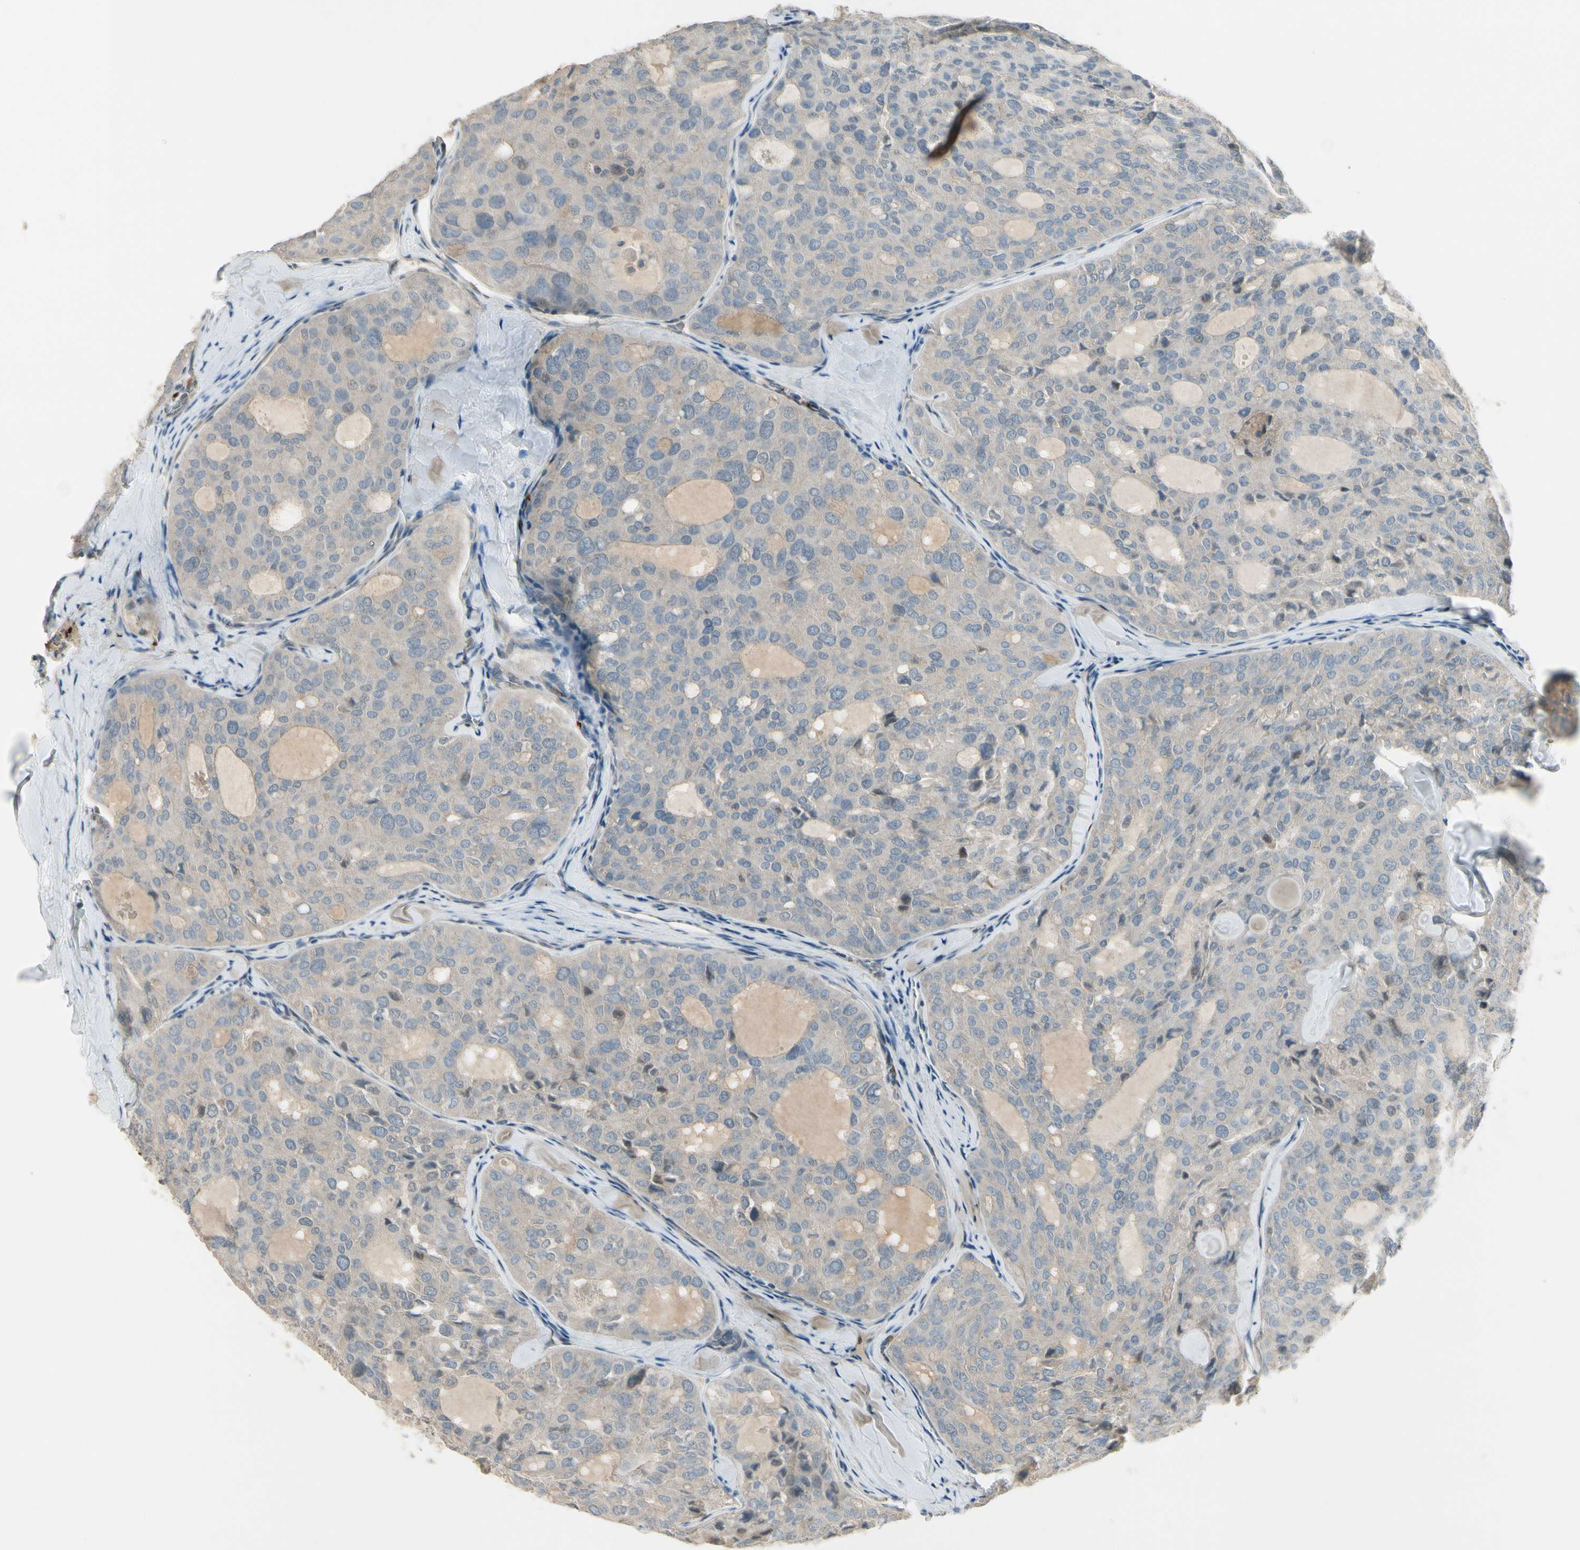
{"staining": {"intensity": "weak", "quantity": ">75%", "location": "cytoplasmic/membranous"}, "tissue": "thyroid cancer", "cell_type": "Tumor cells", "image_type": "cancer", "snomed": [{"axis": "morphology", "description": "Follicular adenoma carcinoma, NOS"}, {"axis": "topography", "description": "Thyroid gland"}], "caption": "Immunohistochemistry (IHC) photomicrograph of thyroid cancer (follicular adenoma carcinoma) stained for a protein (brown), which displays low levels of weak cytoplasmic/membranous positivity in approximately >75% of tumor cells.", "gene": "PPP3CB", "patient": {"sex": "male", "age": 75}}